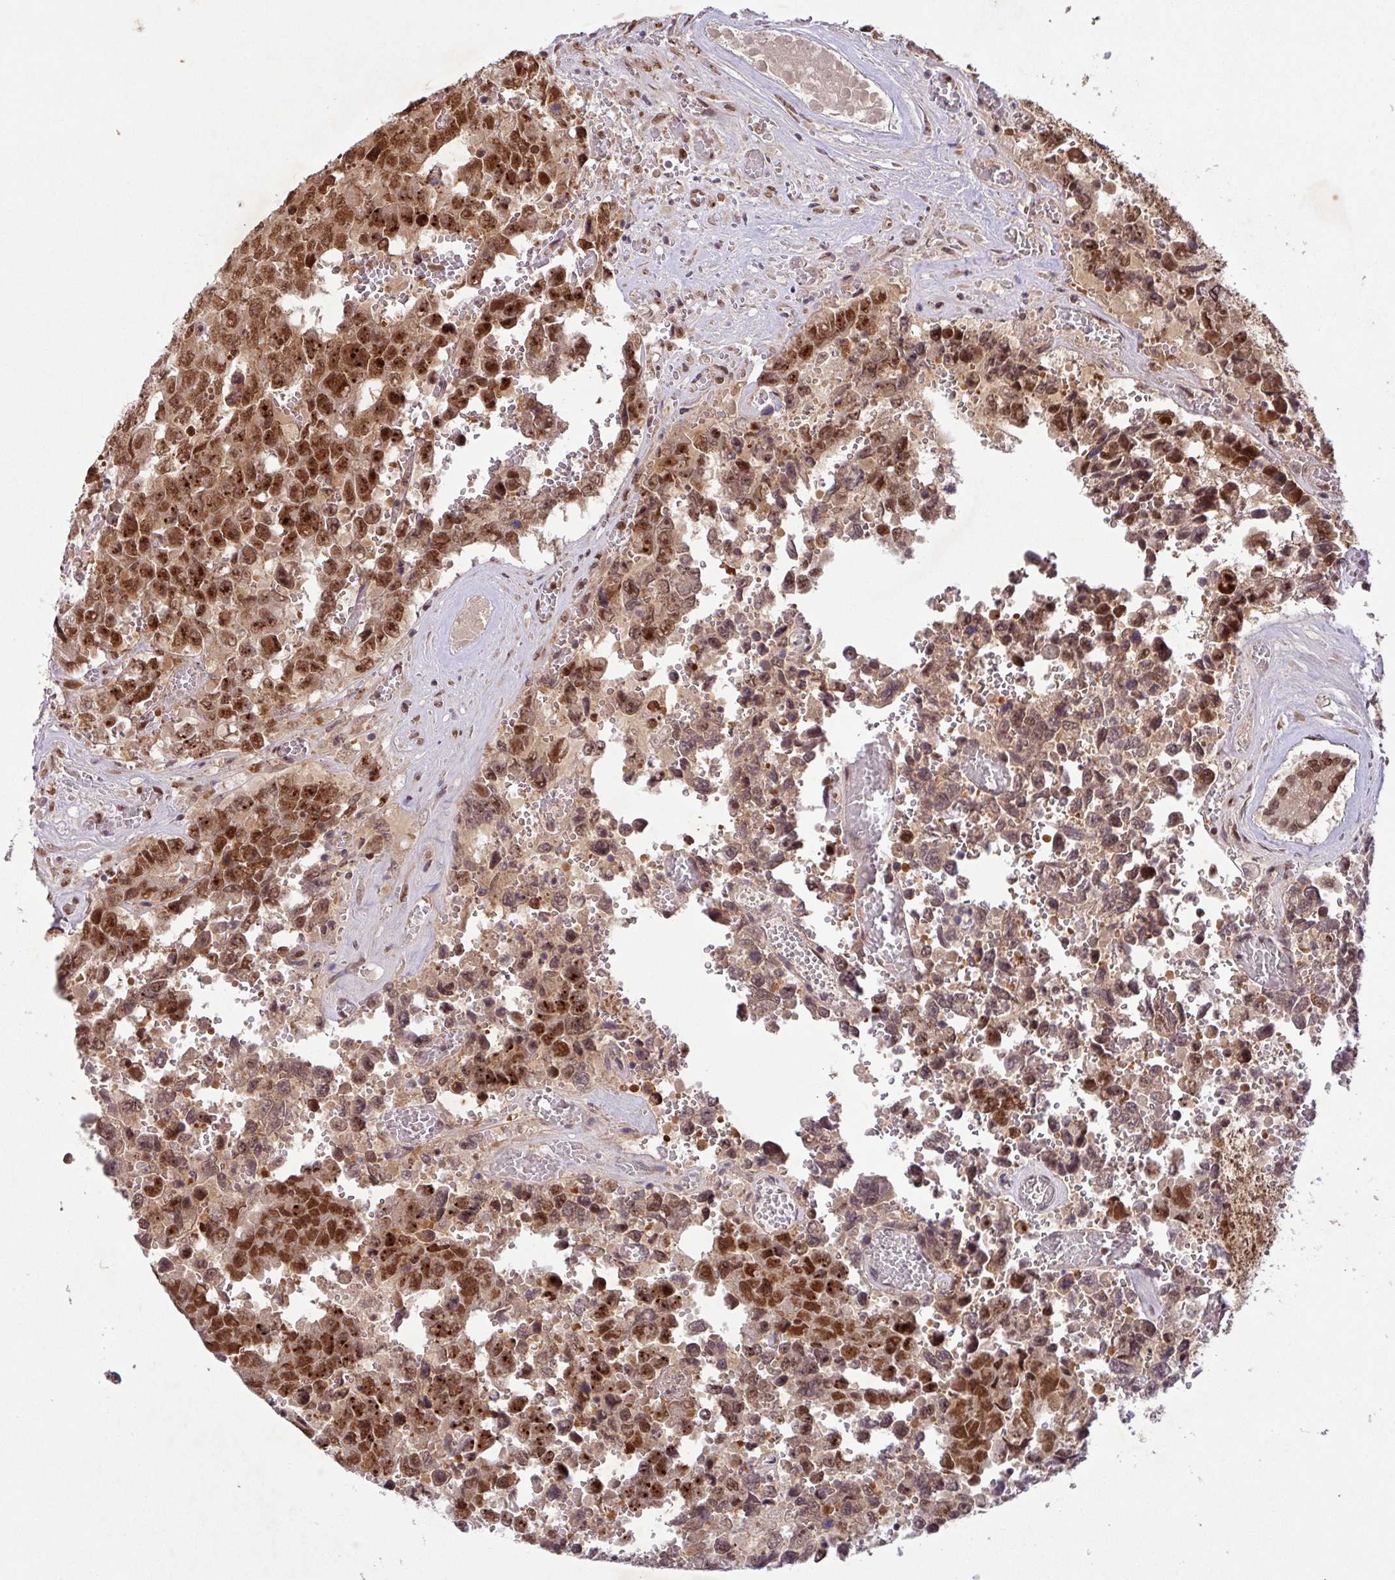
{"staining": {"intensity": "strong", "quantity": ">75%", "location": "nuclear"}, "tissue": "testis cancer", "cell_type": "Tumor cells", "image_type": "cancer", "snomed": [{"axis": "morphology", "description": "Normal tissue, NOS"}, {"axis": "morphology", "description": "Carcinoma, Embryonal, NOS"}, {"axis": "topography", "description": "Testis"}, {"axis": "topography", "description": "Epididymis"}], "caption": "Immunohistochemistry micrograph of embryonal carcinoma (testis) stained for a protein (brown), which reveals high levels of strong nuclear positivity in approximately >75% of tumor cells.", "gene": "SRSF2", "patient": {"sex": "male", "age": 25}}